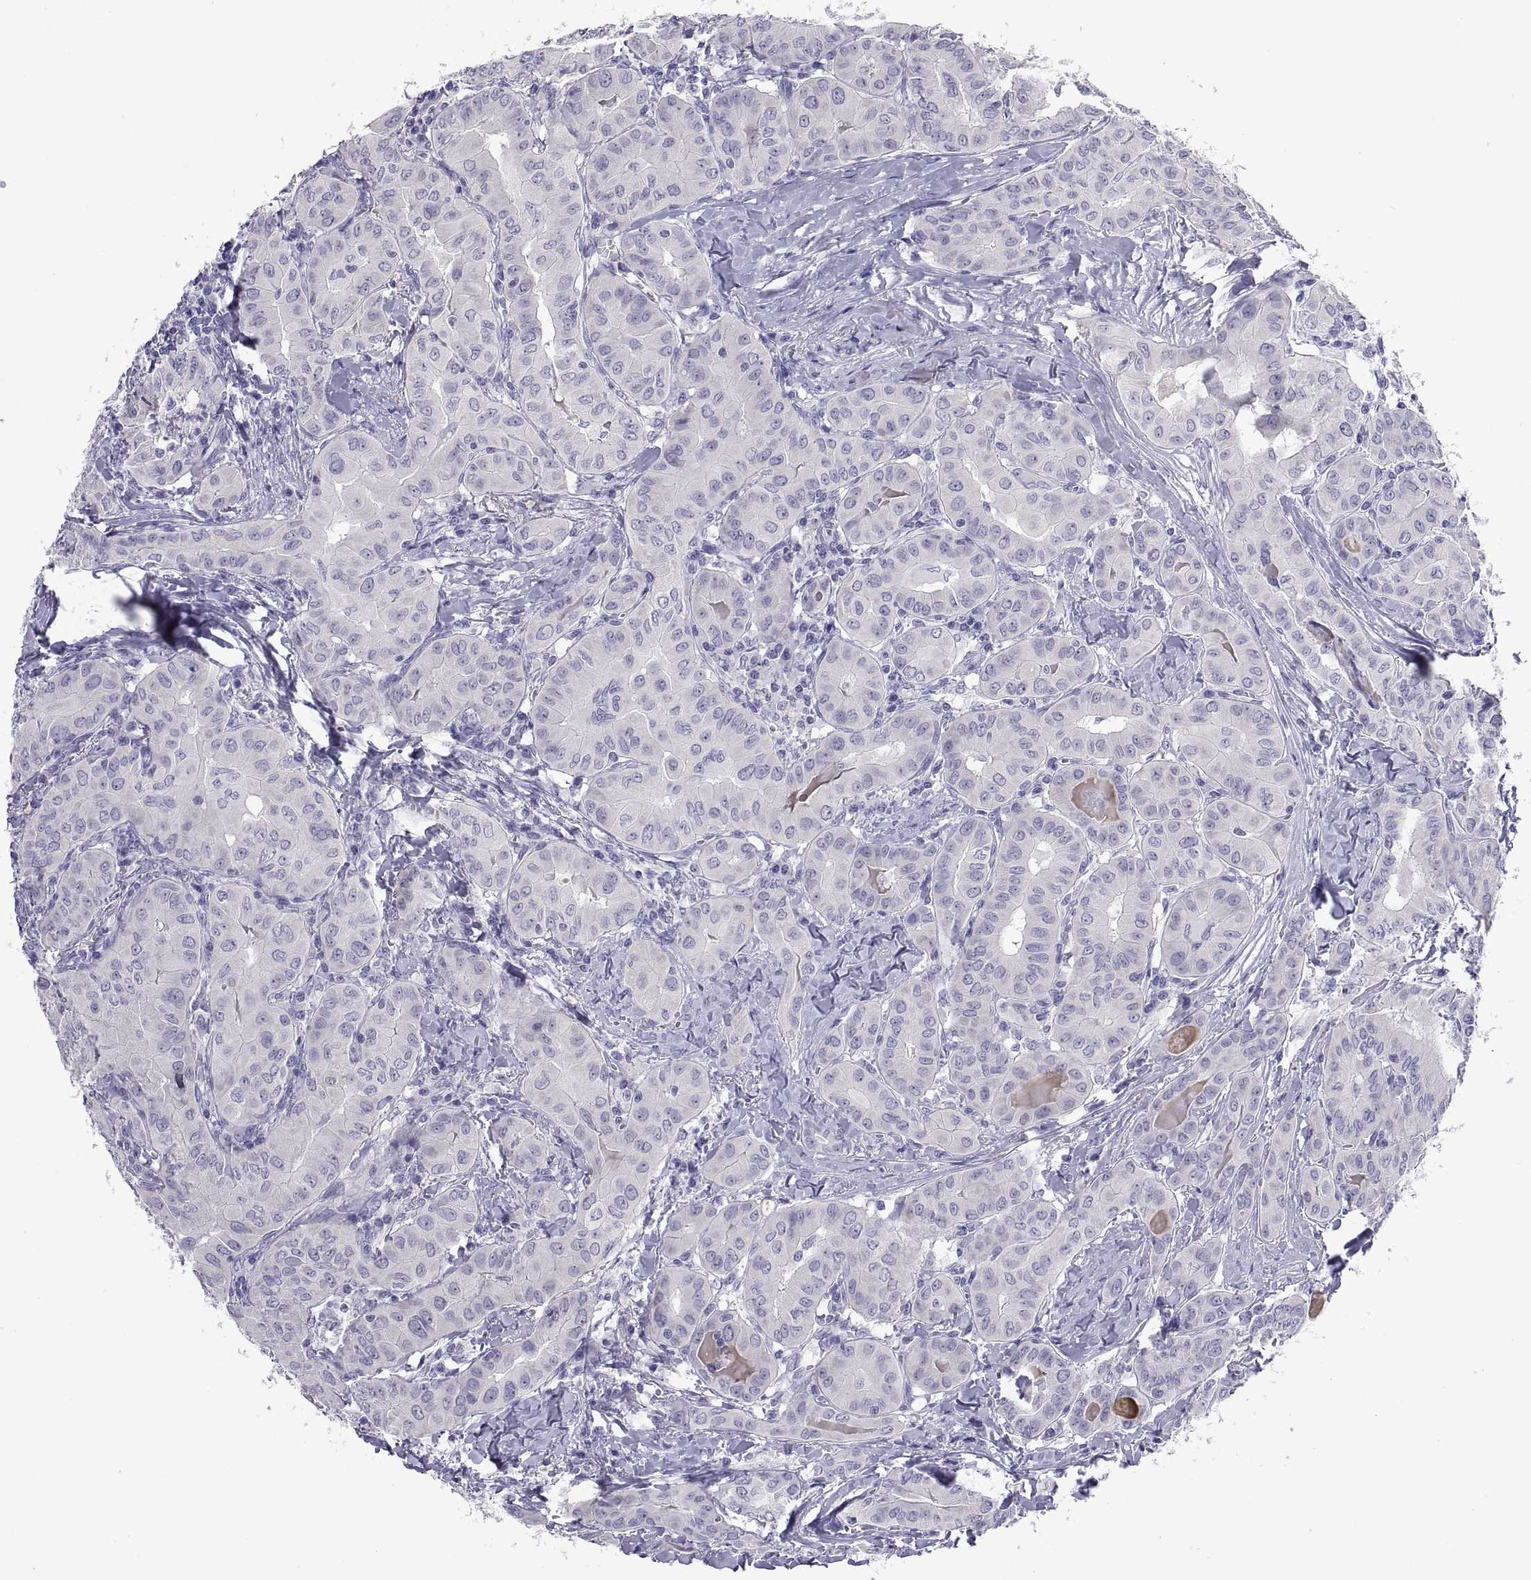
{"staining": {"intensity": "negative", "quantity": "none", "location": "none"}, "tissue": "thyroid cancer", "cell_type": "Tumor cells", "image_type": "cancer", "snomed": [{"axis": "morphology", "description": "Papillary adenocarcinoma, NOS"}, {"axis": "topography", "description": "Thyroid gland"}], "caption": "An image of human thyroid cancer is negative for staining in tumor cells.", "gene": "VSX2", "patient": {"sex": "female", "age": 37}}